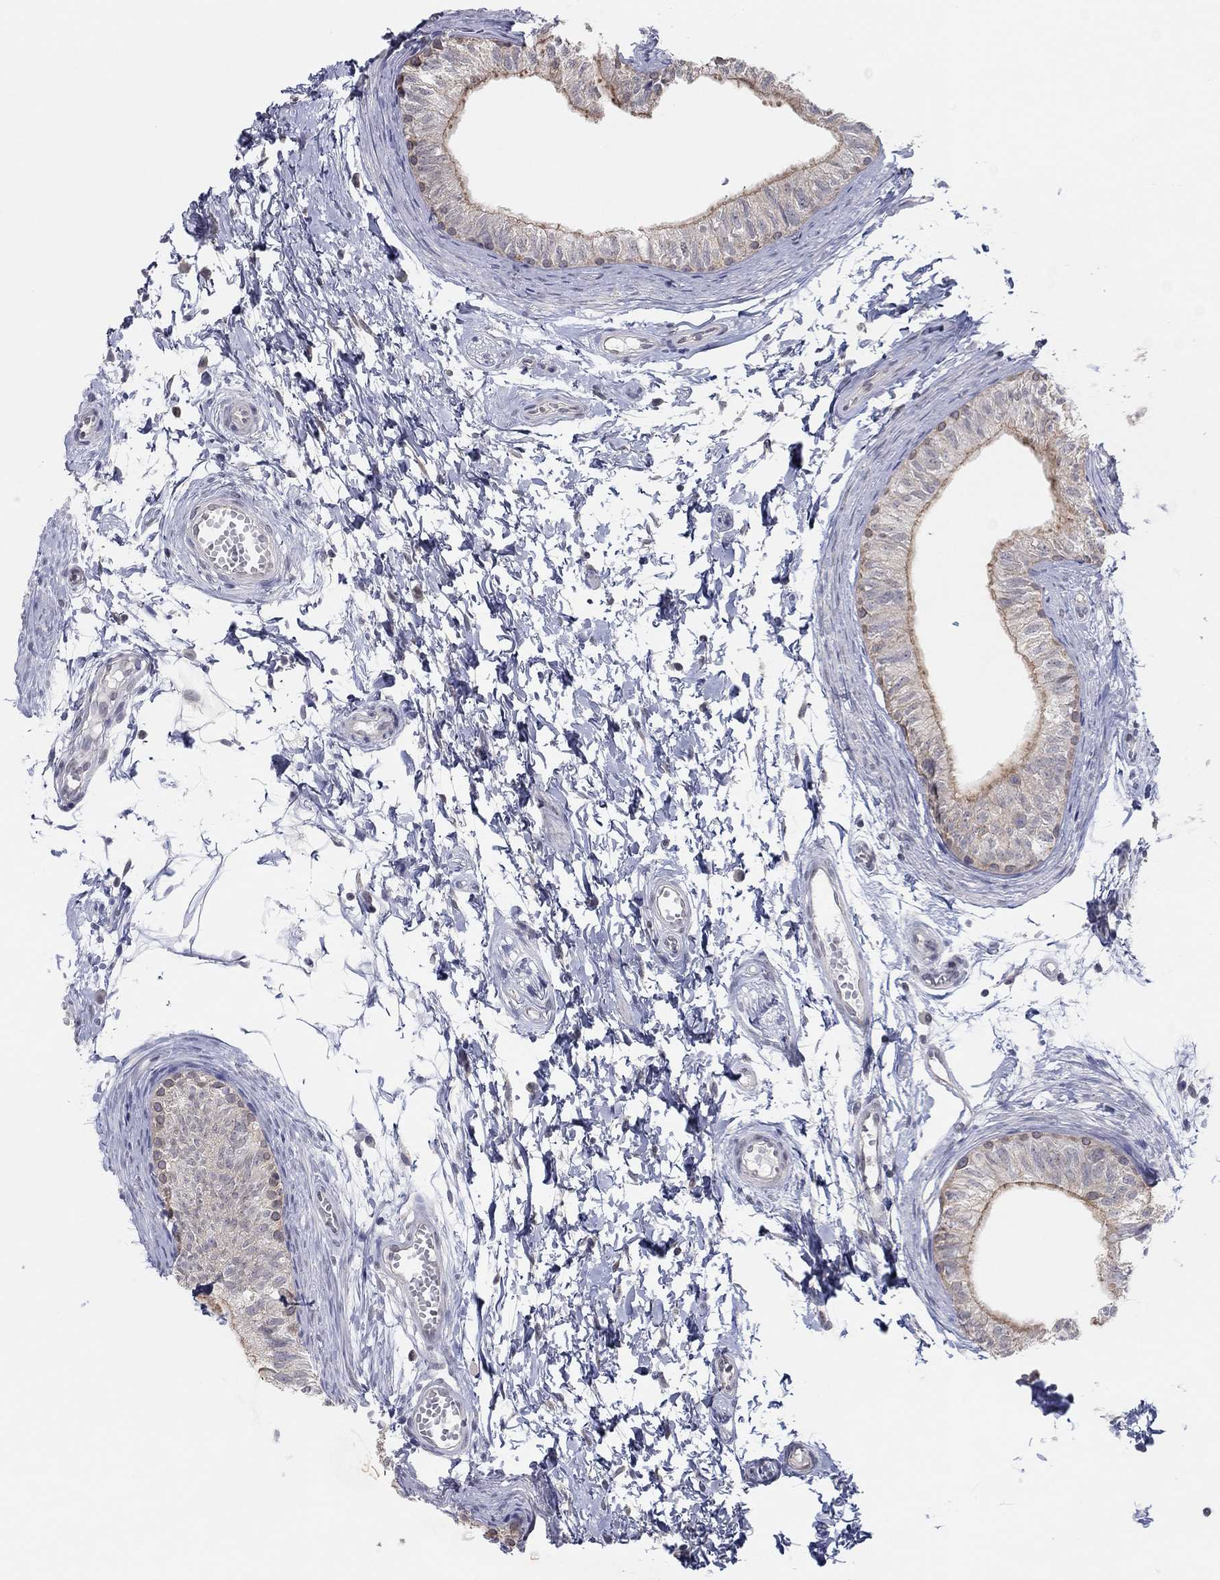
{"staining": {"intensity": "moderate", "quantity": "<25%", "location": "cytoplasmic/membranous"}, "tissue": "epididymis", "cell_type": "Glandular cells", "image_type": "normal", "snomed": [{"axis": "morphology", "description": "Normal tissue, NOS"}, {"axis": "topography", "description": "Epididymis"}], "caption": "A high-resolution histopathology image shows immunohistochemistry (IHC) staining of benign epididymis, which shows moderate cytoplasmic/membranous expression in about <25% of glandular cells. (DAB (3,3'-diaminobenzidine) IHC, brown staining for protein, blue staining for nuclei).", "gene": "SLC22A2", "patient": {"sex": "male", "age": 22}}